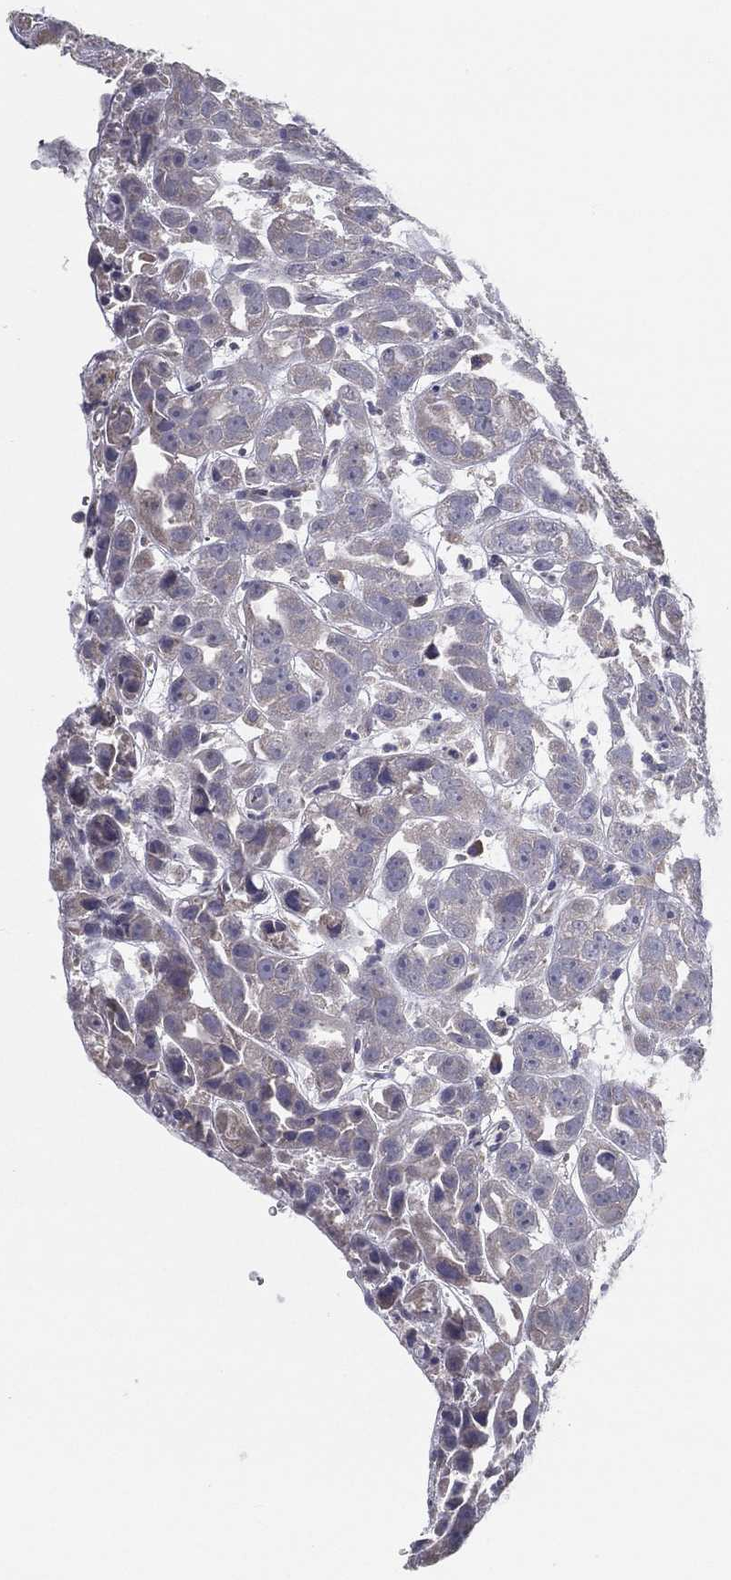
{"staining": {"intensity": "negative", "quantity": "none", "location": "none"}, "tissue": "urothelial cancer", "cell_type": "Tumor cells", "image_type": "cancer", "snomed": [{"axis": "morphology", "description": "Urothelial carcinoma, High grade"}, {"axis": "topography", "description": "Urinary bladder"}], "caption": "IHC photomicrograph of neoplastic tissue: urothelial cancer stained with DAB (3,3'-diaminobenzidine) demonstrates no significant protein expression in tumor cells.", "gene": "PCSK1", "patient": {"sex": "female", "age": 41}}